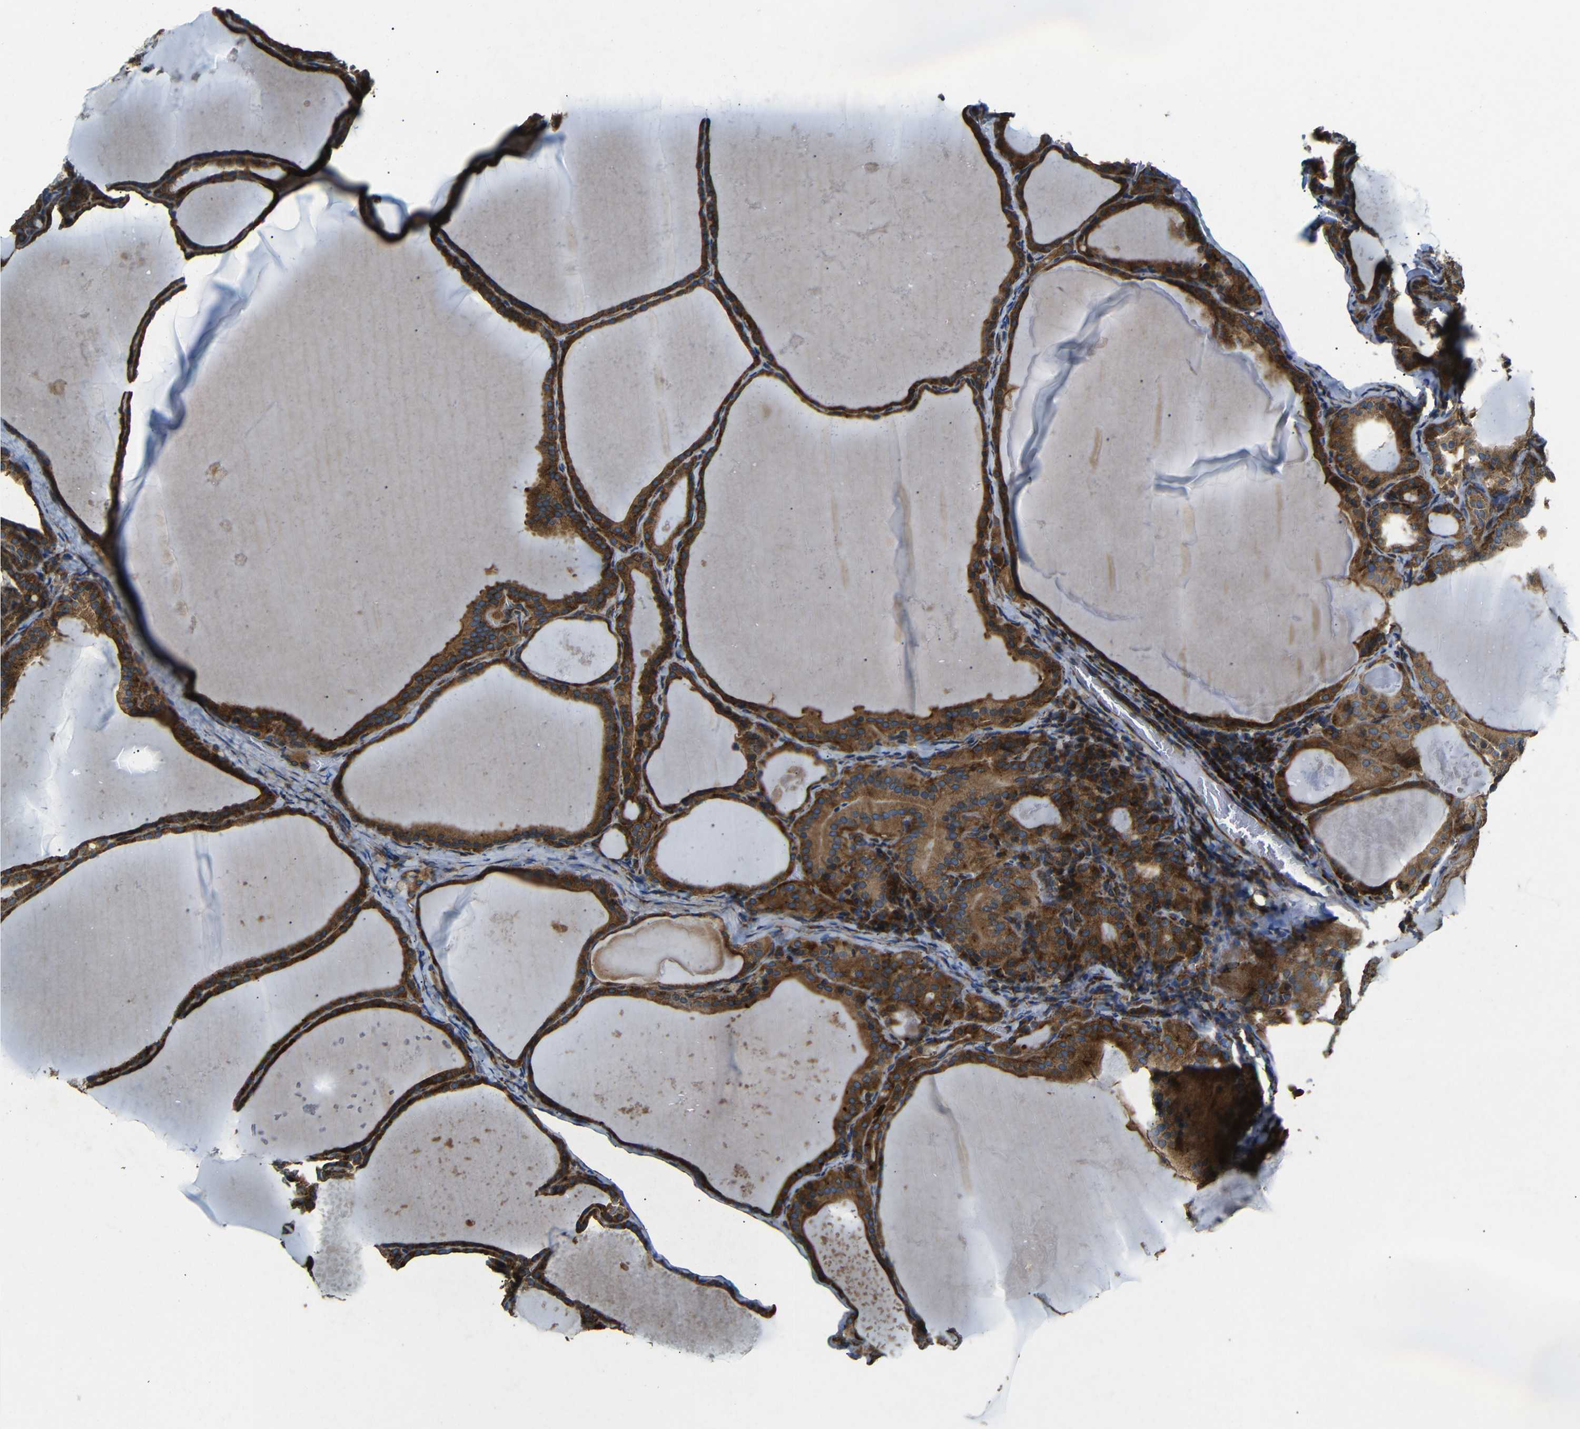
{"staining": {"intensity": "strong", "quantity": ">75%", "location": "cytoplasmic/membranous"}, "tissue": "thyroid cancer", "cell_type": "Tumor cells", "image_type": "cancer", "snomed": [{"axis": "morphology", "description": "Papillary adenocarcinoma, NOS"}, {"axis": "topography", "description": "Thyroid gland"}], "caption": "A high amount of strong cytoplasmic/membranous expression is present in about >75% of tumor cells in thyroid cancer (papillary adenocarcinoma) tissue. (DAB (3,3'-diaminobenzidine) = brown stain, brightfield microscopy at high magnification).", "gene": "BTF3", "patient": {"sex": "female", "age": 42}}